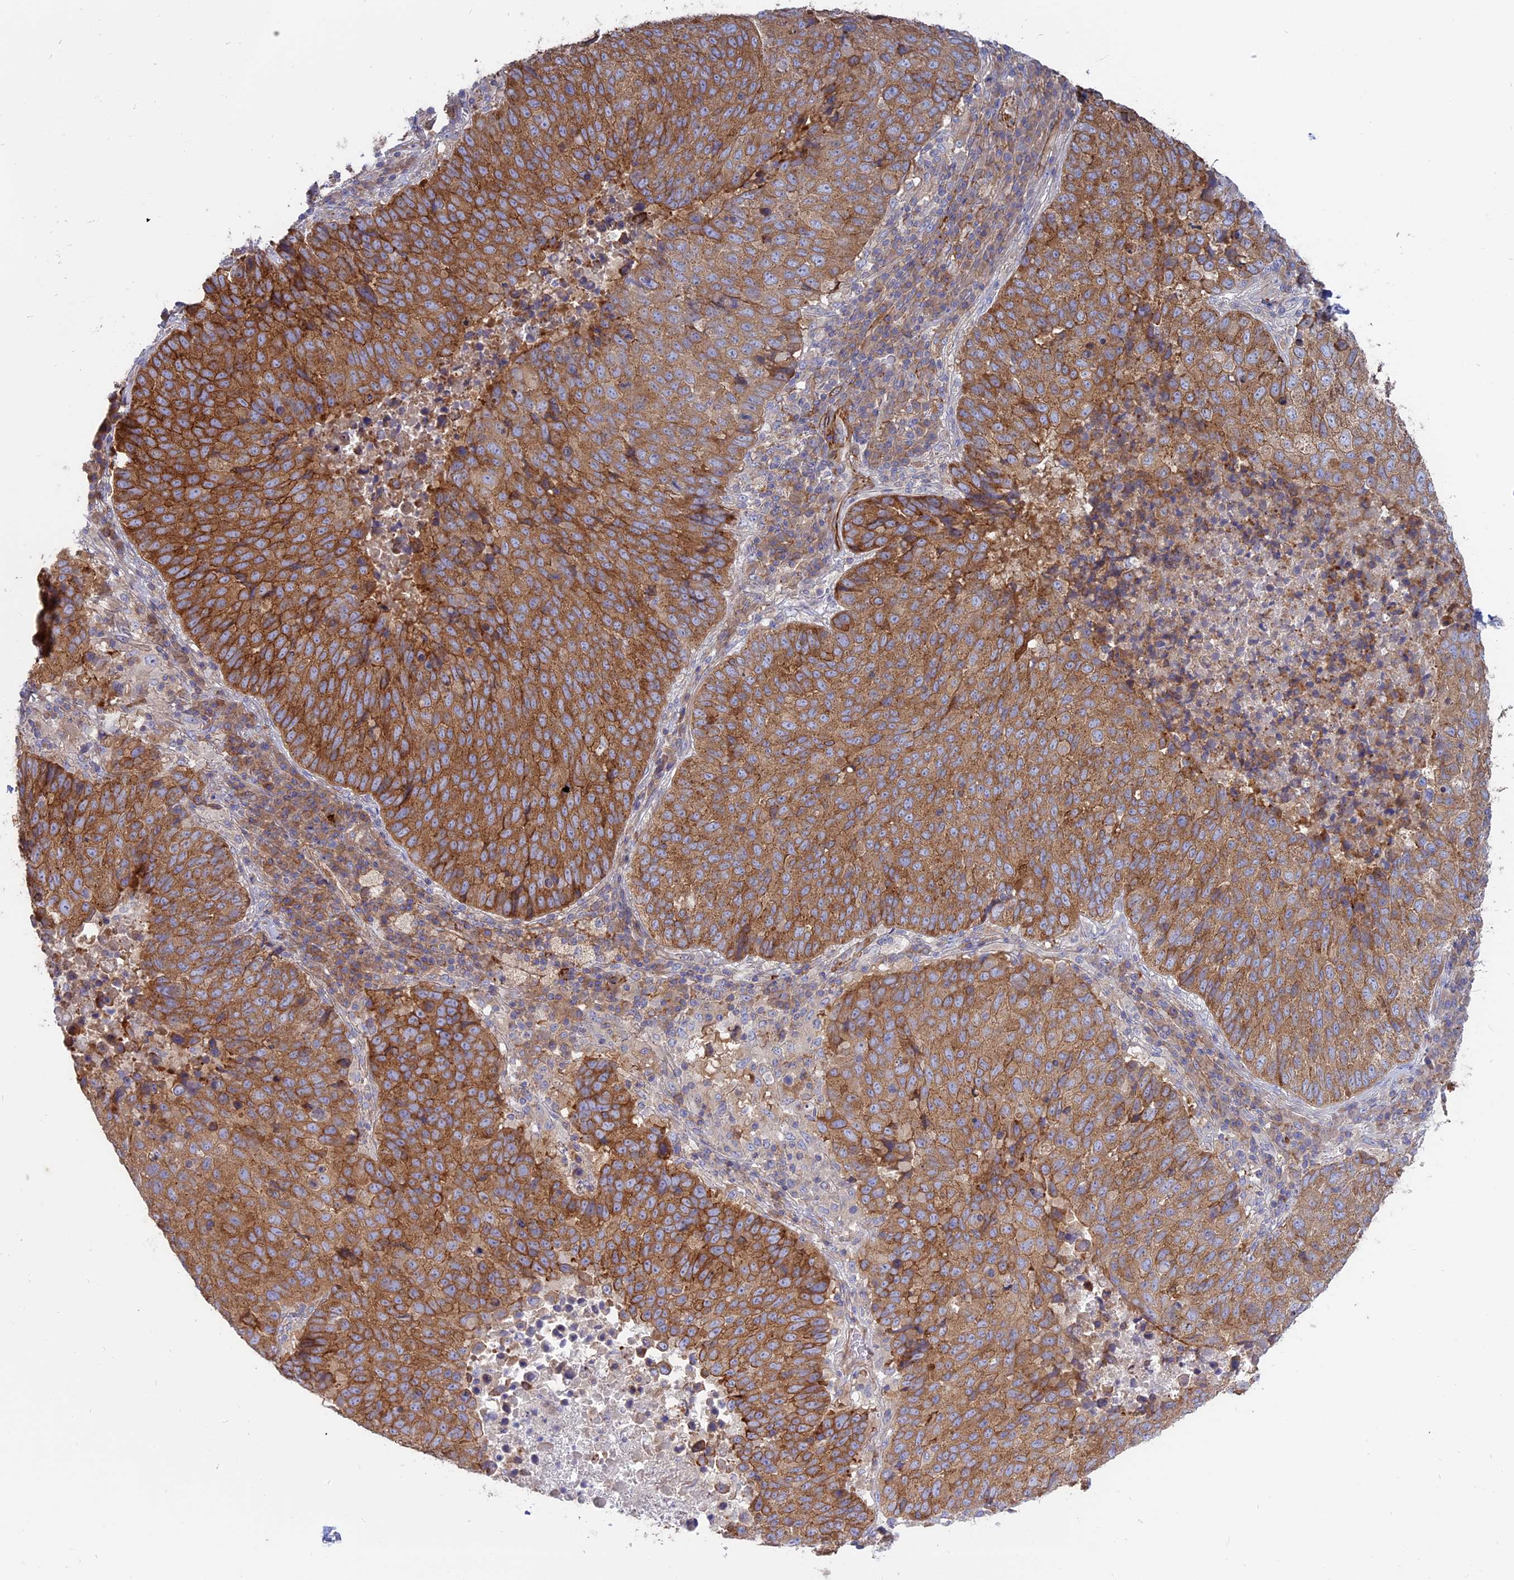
{"staining": {"intensity": "strong", "quantity": ">75%", "location": "cytoplasmic/membranous"}, "tissue": "lung cancer", "cell_type": "Tumor cells", "image_type": "cancer", "snomed": [{"axis": "morphology", "description": "Squamous cell carcinoma, NOS"}, {"axis": "topography", "description": "Lung"}], "caption": "Immunohistochemistry (IHC) histopathology image of human lung squamous cell carcinoma stained for a protein (brown), which demonstrates high levels of strong cytoplasmic/membranous positivity in about >75% of tumor cells.", "gene": "MYO5B", "patient": {"sex": "male", "age": 73}}